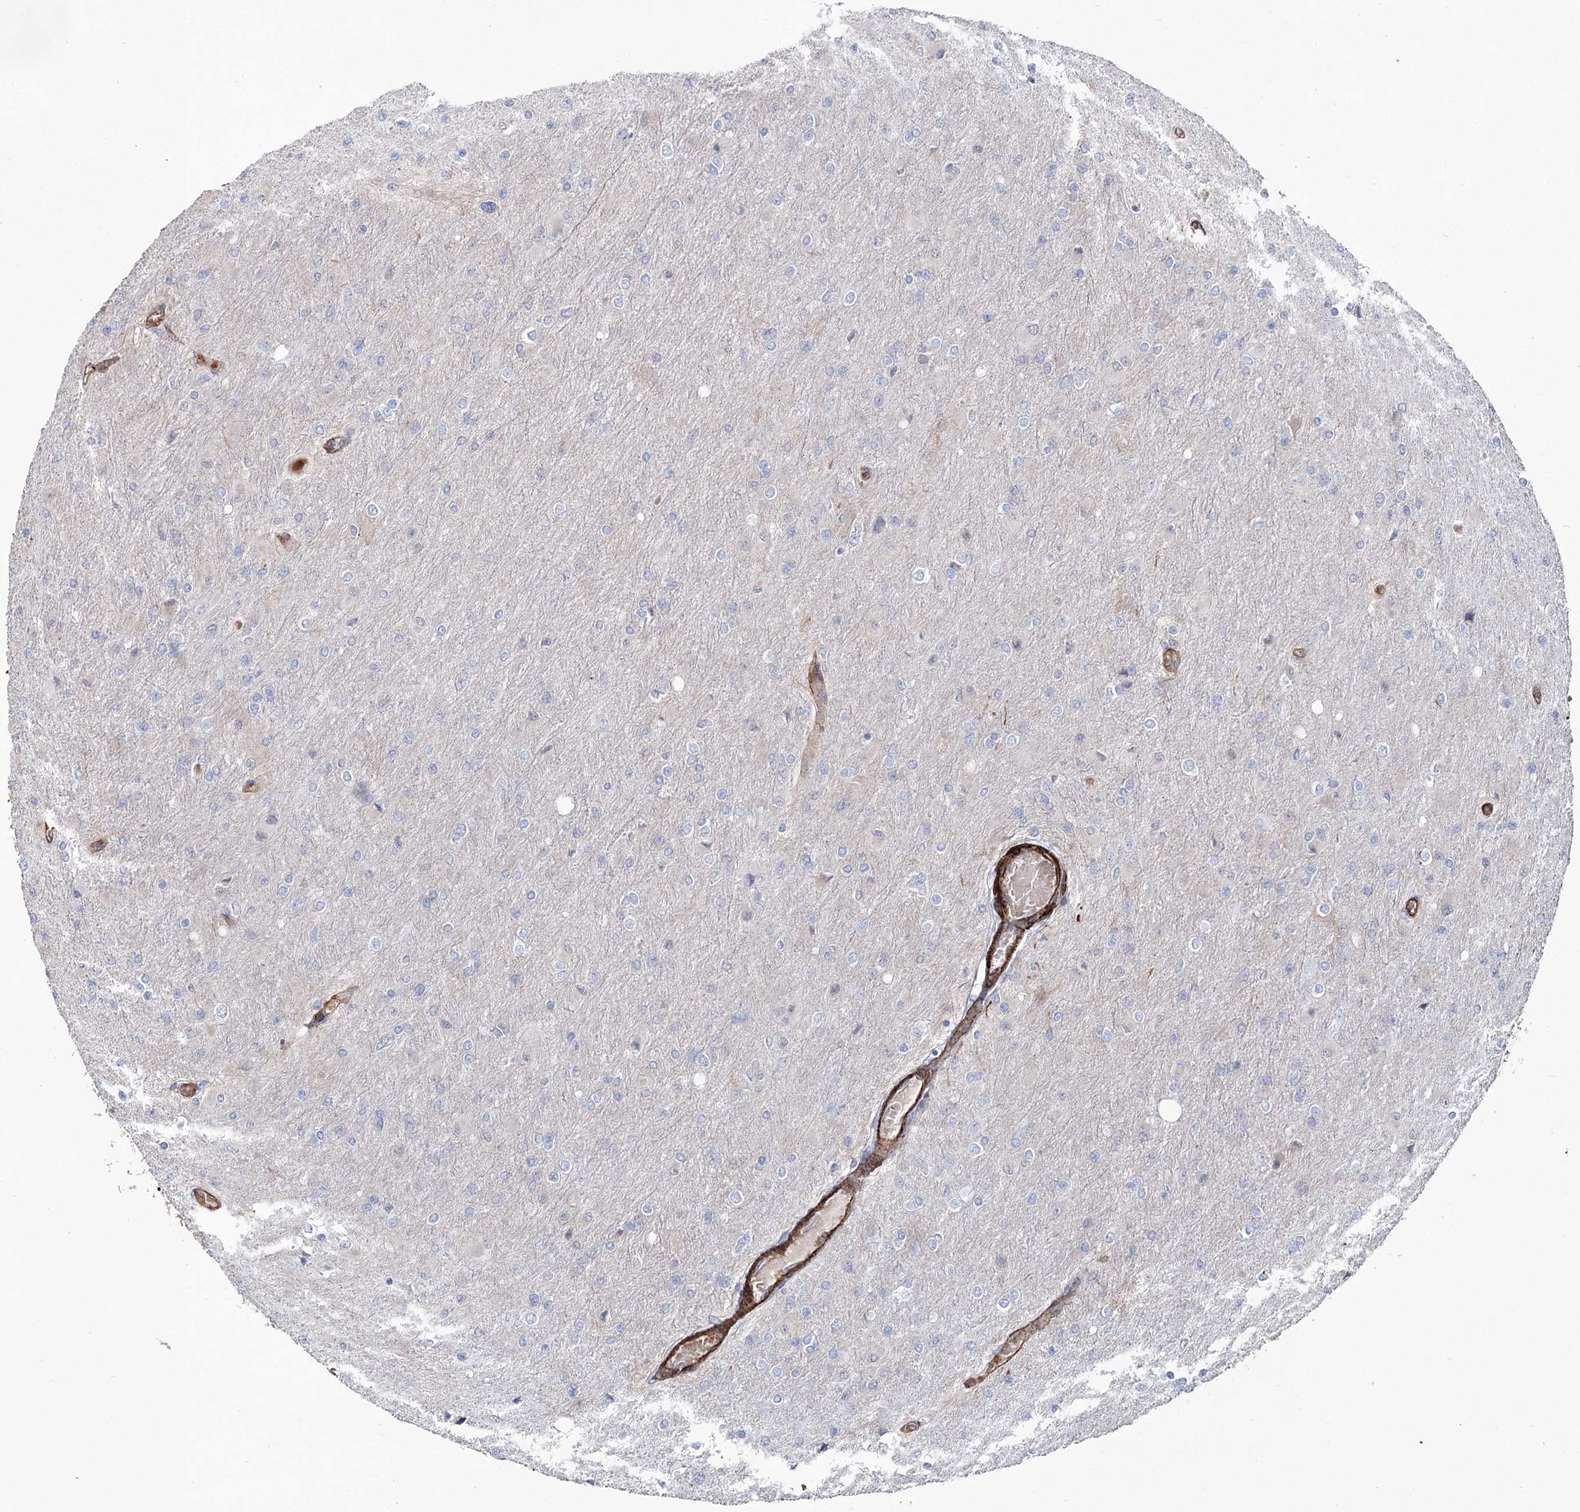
{"staining": {"intensity": "negative", "quantity": "none", "location": "none"}, "tissue": "glioma", "cell_type": "Tumor cells", "image_type": "cancer", "snomed": [{"axis": "morphology", "description": "Glioma, malignant, High grade"}, {"axis": "topography", "description": "Cerebral cortex"}], "caption": "This is a photomicrograph of immunohistochemistry staining of glioma, which shows no staining in tumor cells.", "gene": "ARHGAP20", "patient": {"sex": "female", "age": 36}}